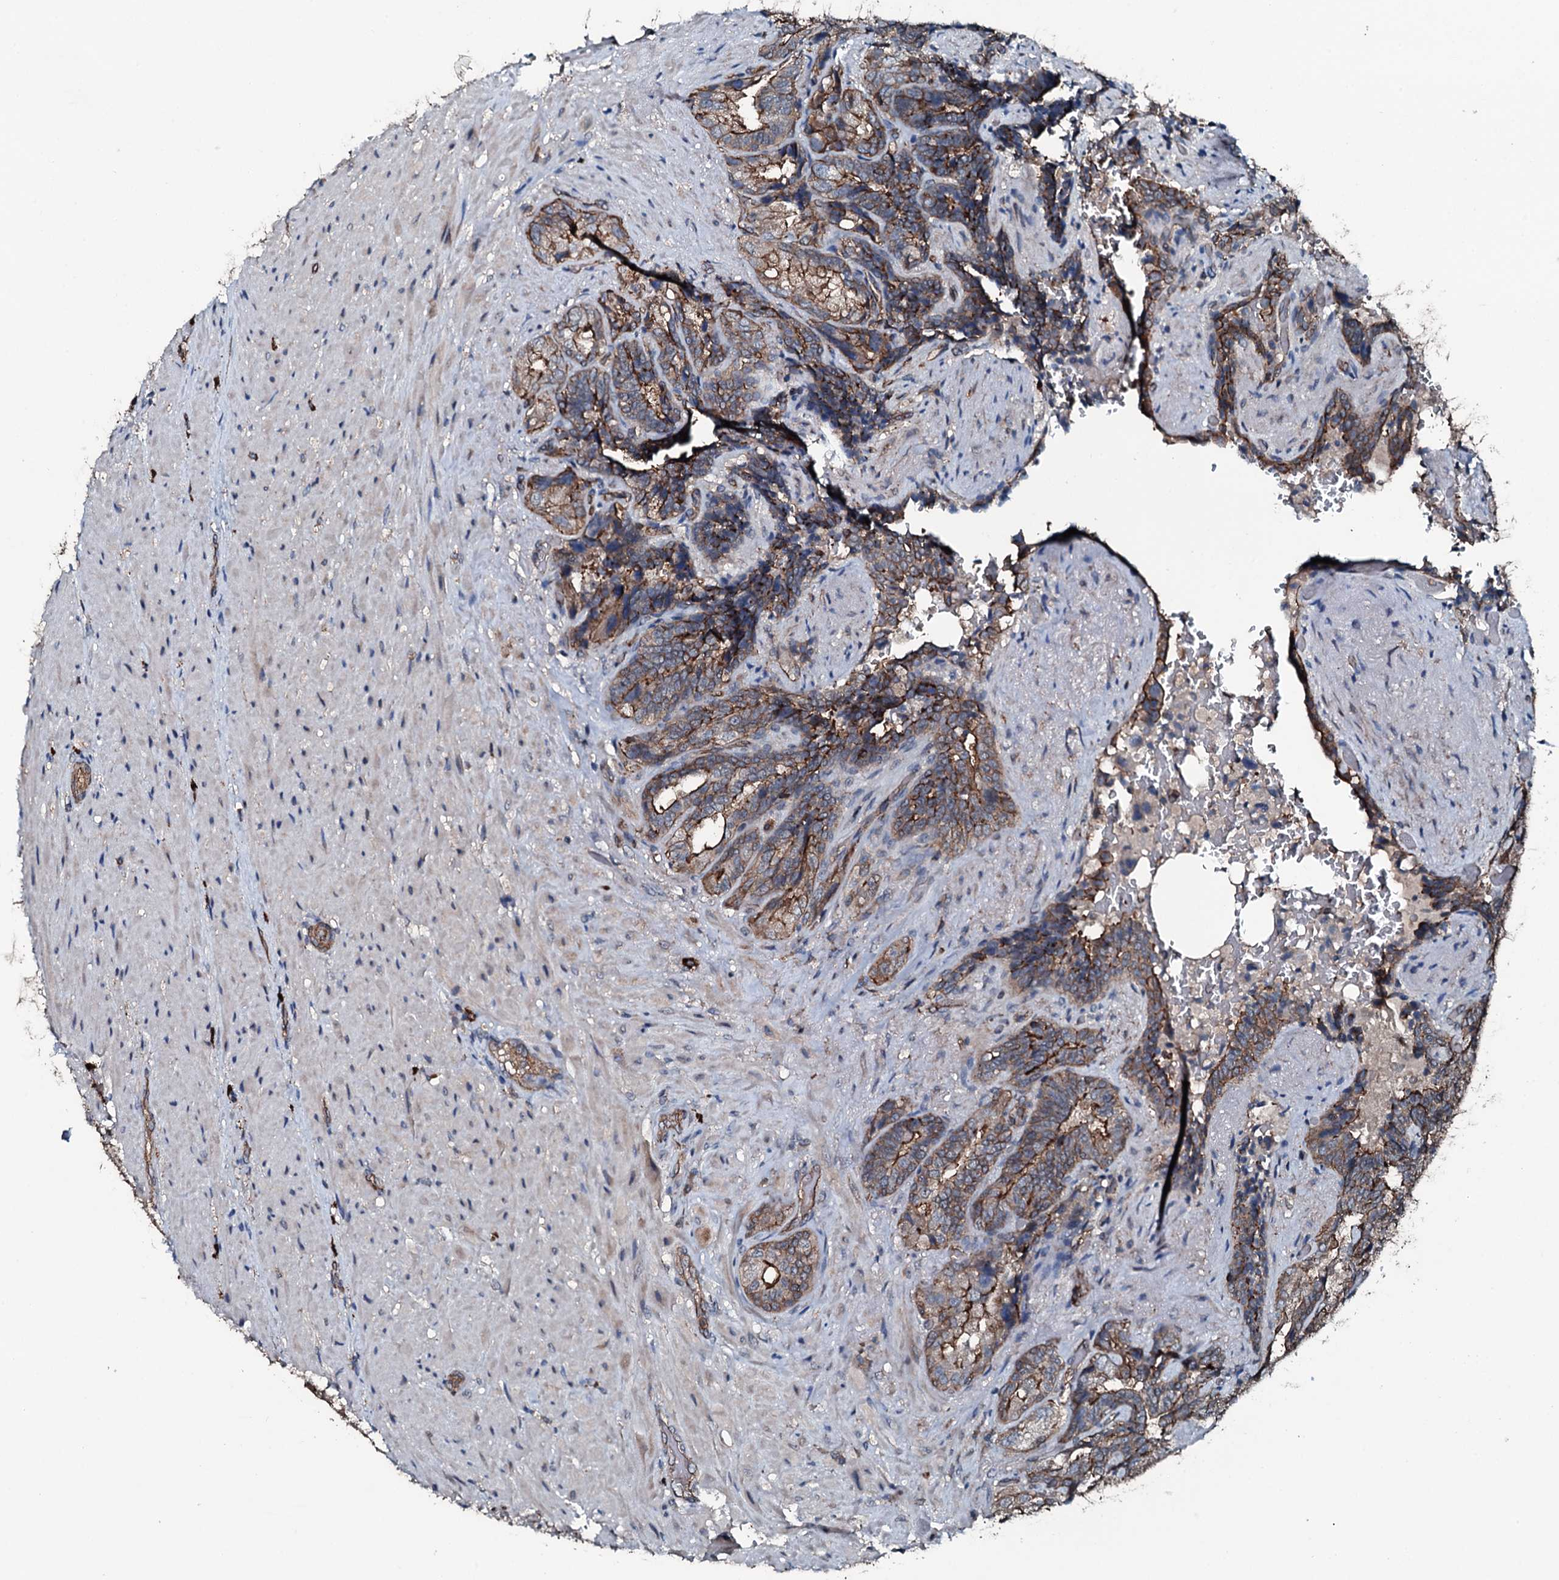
{"staining": {"intensity": "moderate", "quantity": ">75%", "location": "cytoplasmic/membranous"}, "tissue": "seminal vesicle", "cell_type": "Glandular cells", "image_type": "normal", "snomed": [{"axis": "morphology", "description": "Normal tissue, NOS"}, {"axis": "topography", "description": "Seminal veicle"}, {"axis": "topography", "description": "Peripheral nerve tissue"}], "caption": "Protein expression analysis of unremarkable human seminal vesicle reveals moderate cytoplasmic/membranous expression in approximately >75% of glandular cells. The staining was performed using DAB to visualize the protein expression in brown, while the nuclei were stained in blue with hematoxylin (Magnification: 20x).", "gene": "SLC25A38", "patient": {"sex": "male", "age": 63}}